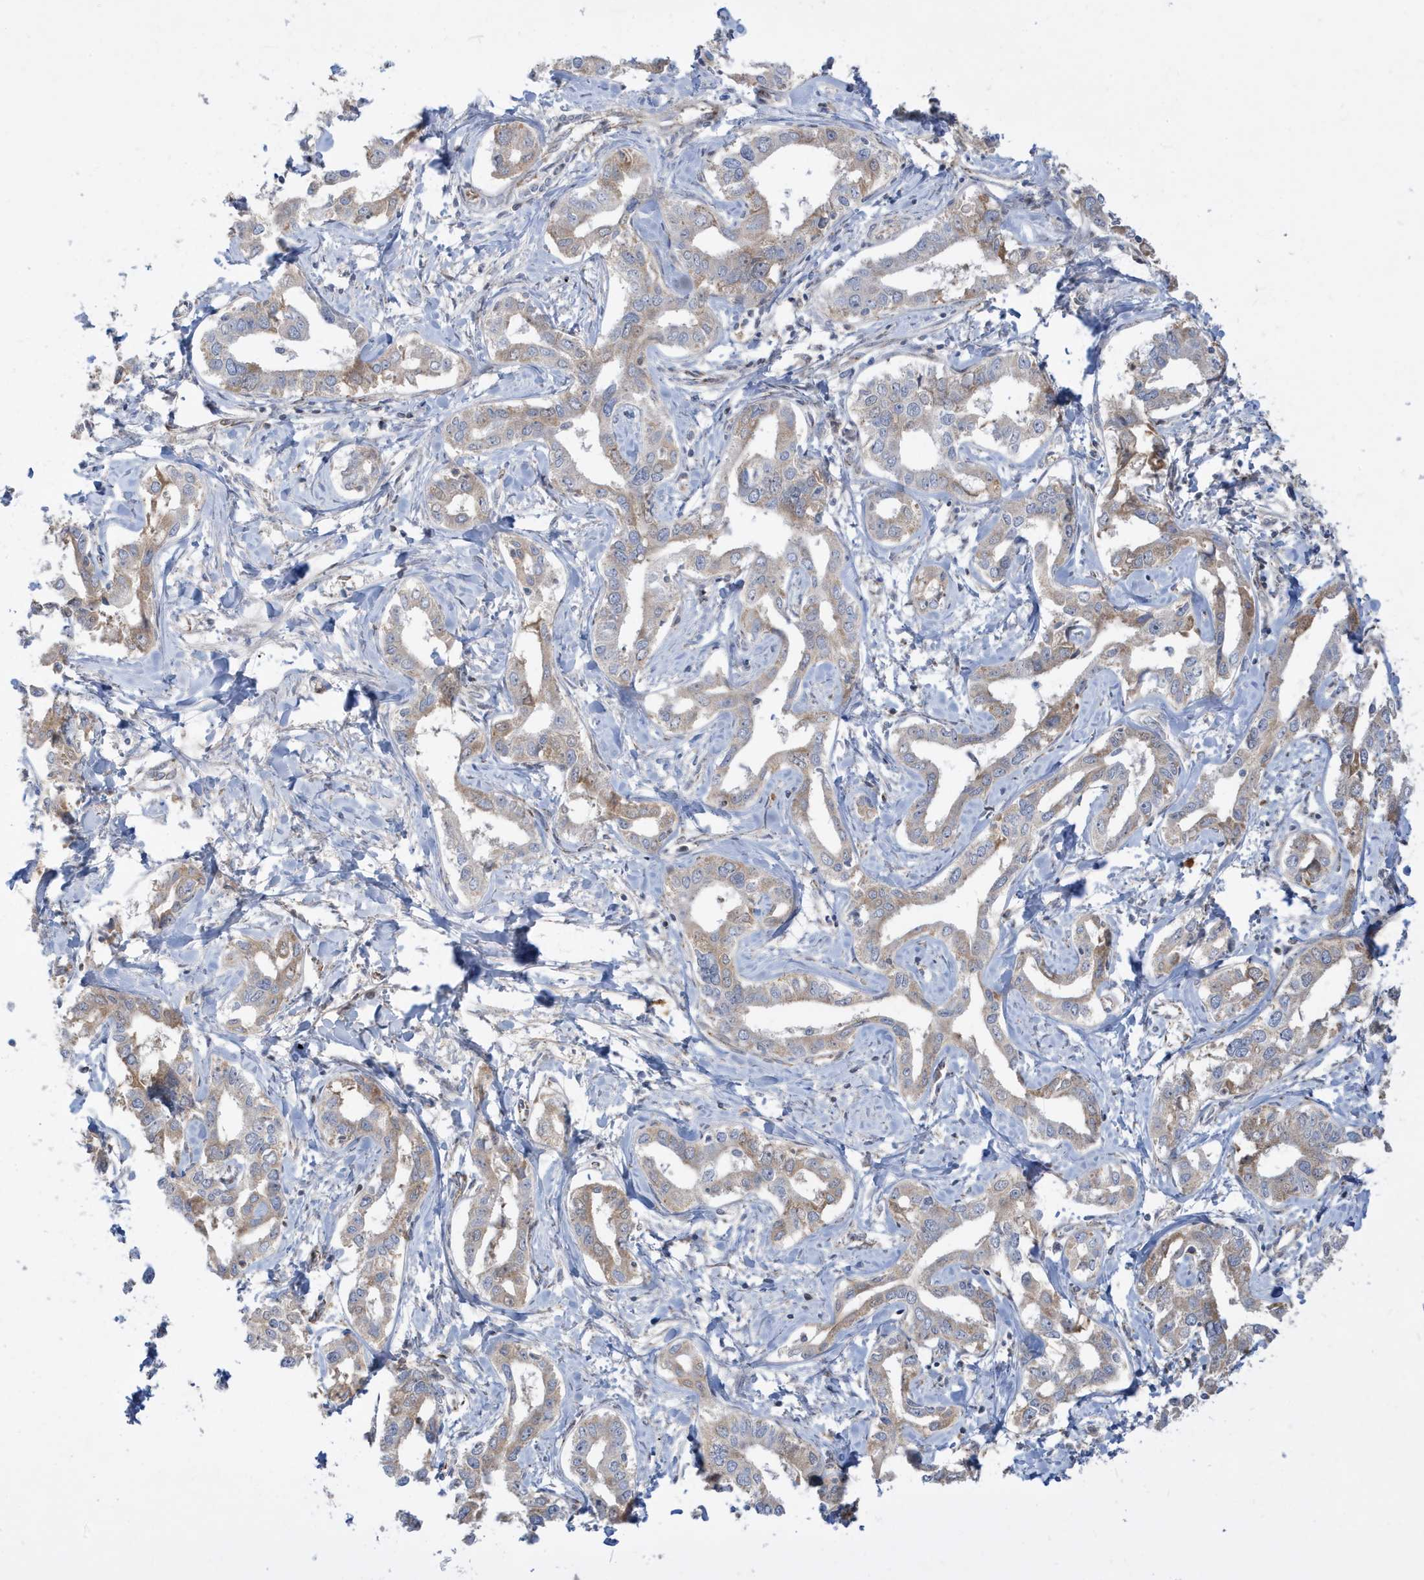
{"staining": {"intensity": "moderate", "quantity": "25%-75%", "location": "cytoplasmic/membranous"}, "tissue": "liver cancer", "cell_type": "Tumor cells", "image_type": "cancer", "snomed": [{"axis": "morphology", "description": "Cholangiocarcinoma"}, {"axis": "topography", "description": "Liver"}], "caption": "Tumor cells exhibit medium levels of moderate cytoplasmic/membranous positivity in about 25%-75% of cells in liver cholangiocarcinoma. The protein of interest is stained brown, and the nuclei are stained in blue (DAB IHC with brightfield microscopy, high magnification).", "gene": "IFT57", "patient": {"sex": "male", "age": 59}}